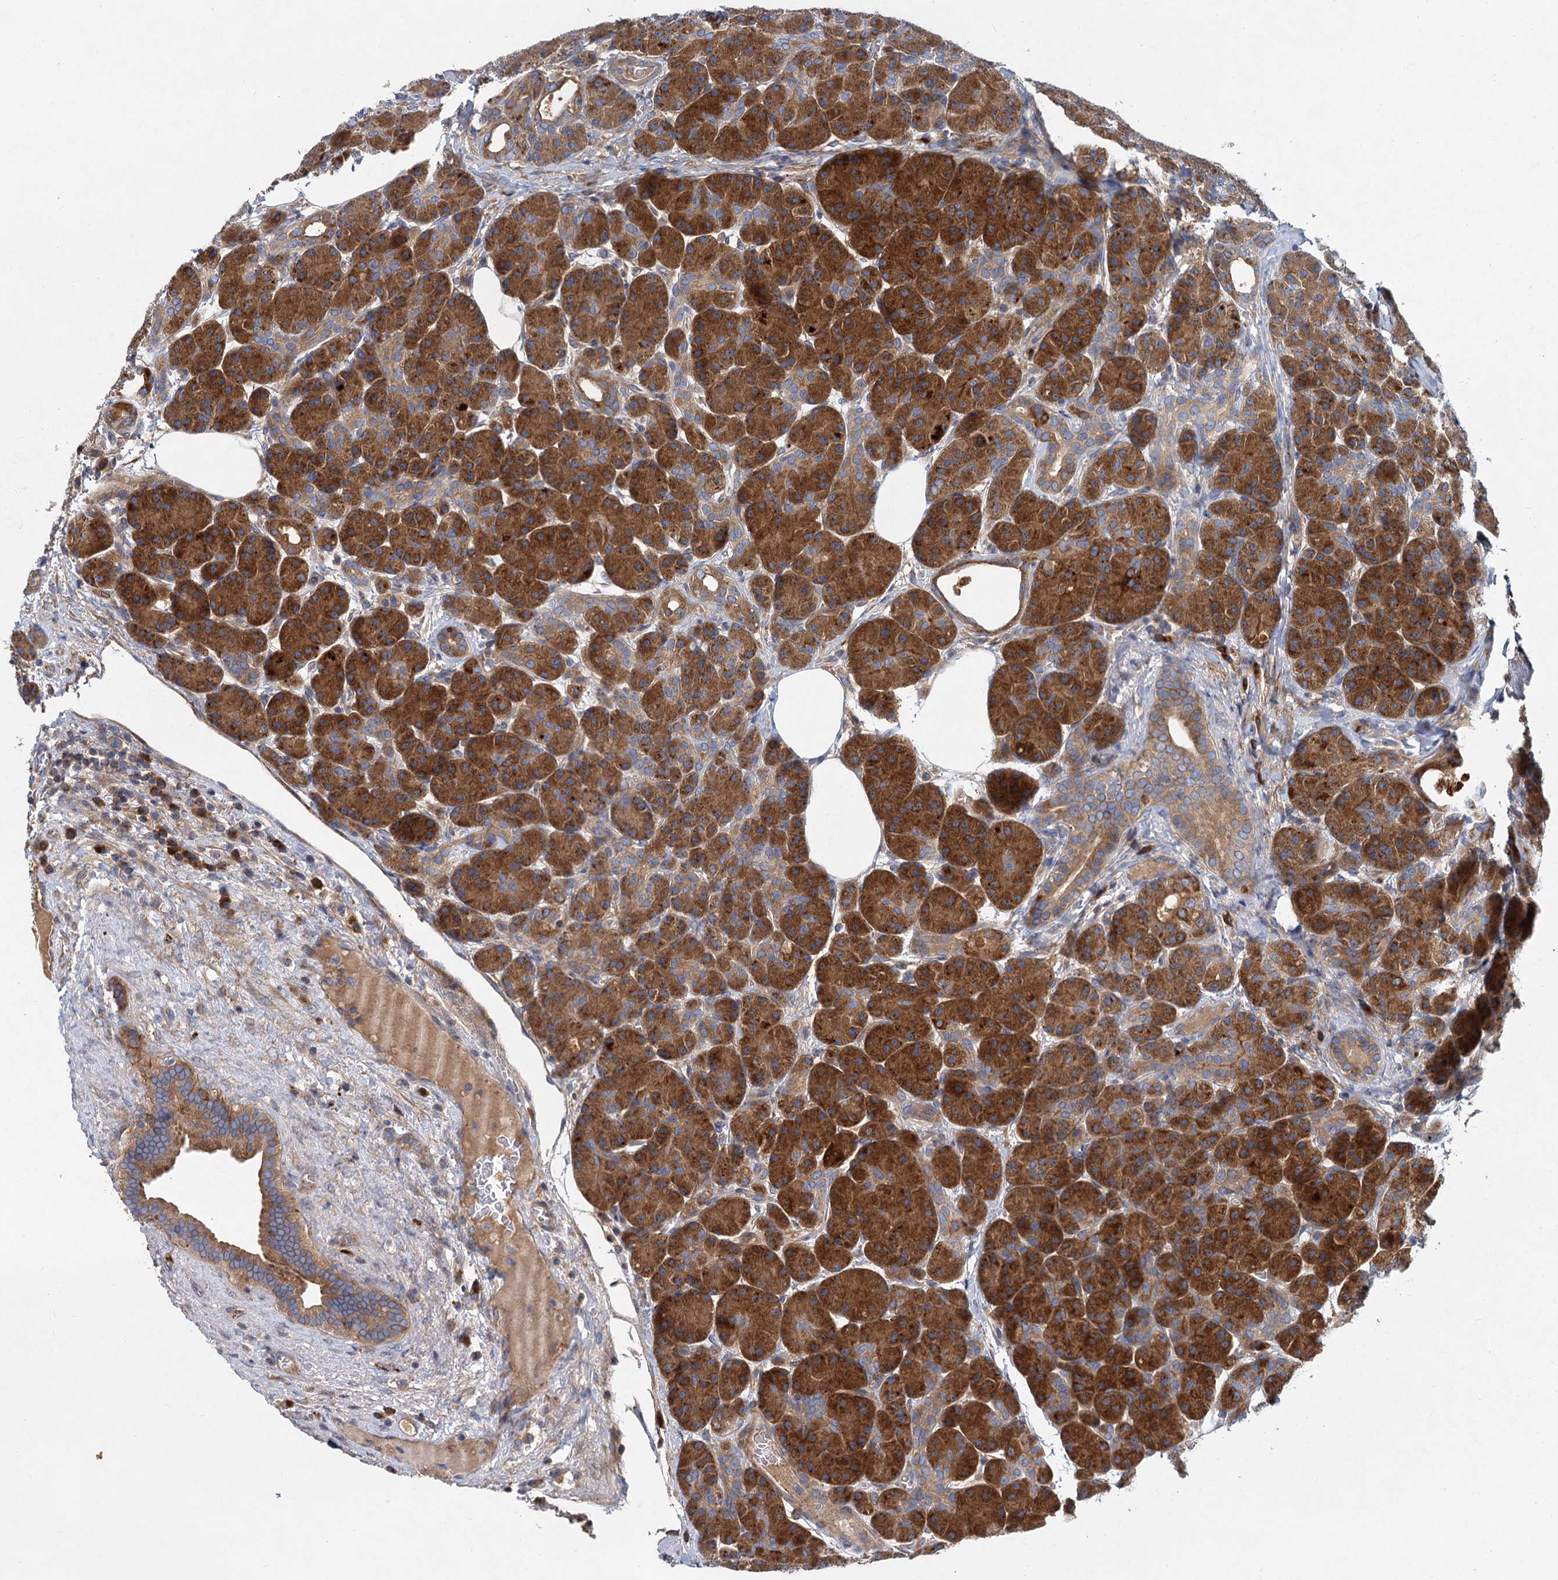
{"staining": {"intensity": "strong", "quantity": ">75%", "location": "cytoplasmic/membranous"}, "tissue": "pancreas", "cell_type": "Exocrine glandular cells", "image_type": "normal", "snomed": [{"axis": "morphology", "description": "Normal tissue, NOS"}, {"axis": "topography", "description": "Pancreas"}], "caption": "A high amount of strong cytoplasmic/membranous staining is seen in about >75% of exocrine glandular cells in benign pancreas. The protein of interest is shown in brown color, while the nuclei are stained blue.", "gene": "ALKBH7", "patient": {"sex": "male", "age": 63}}